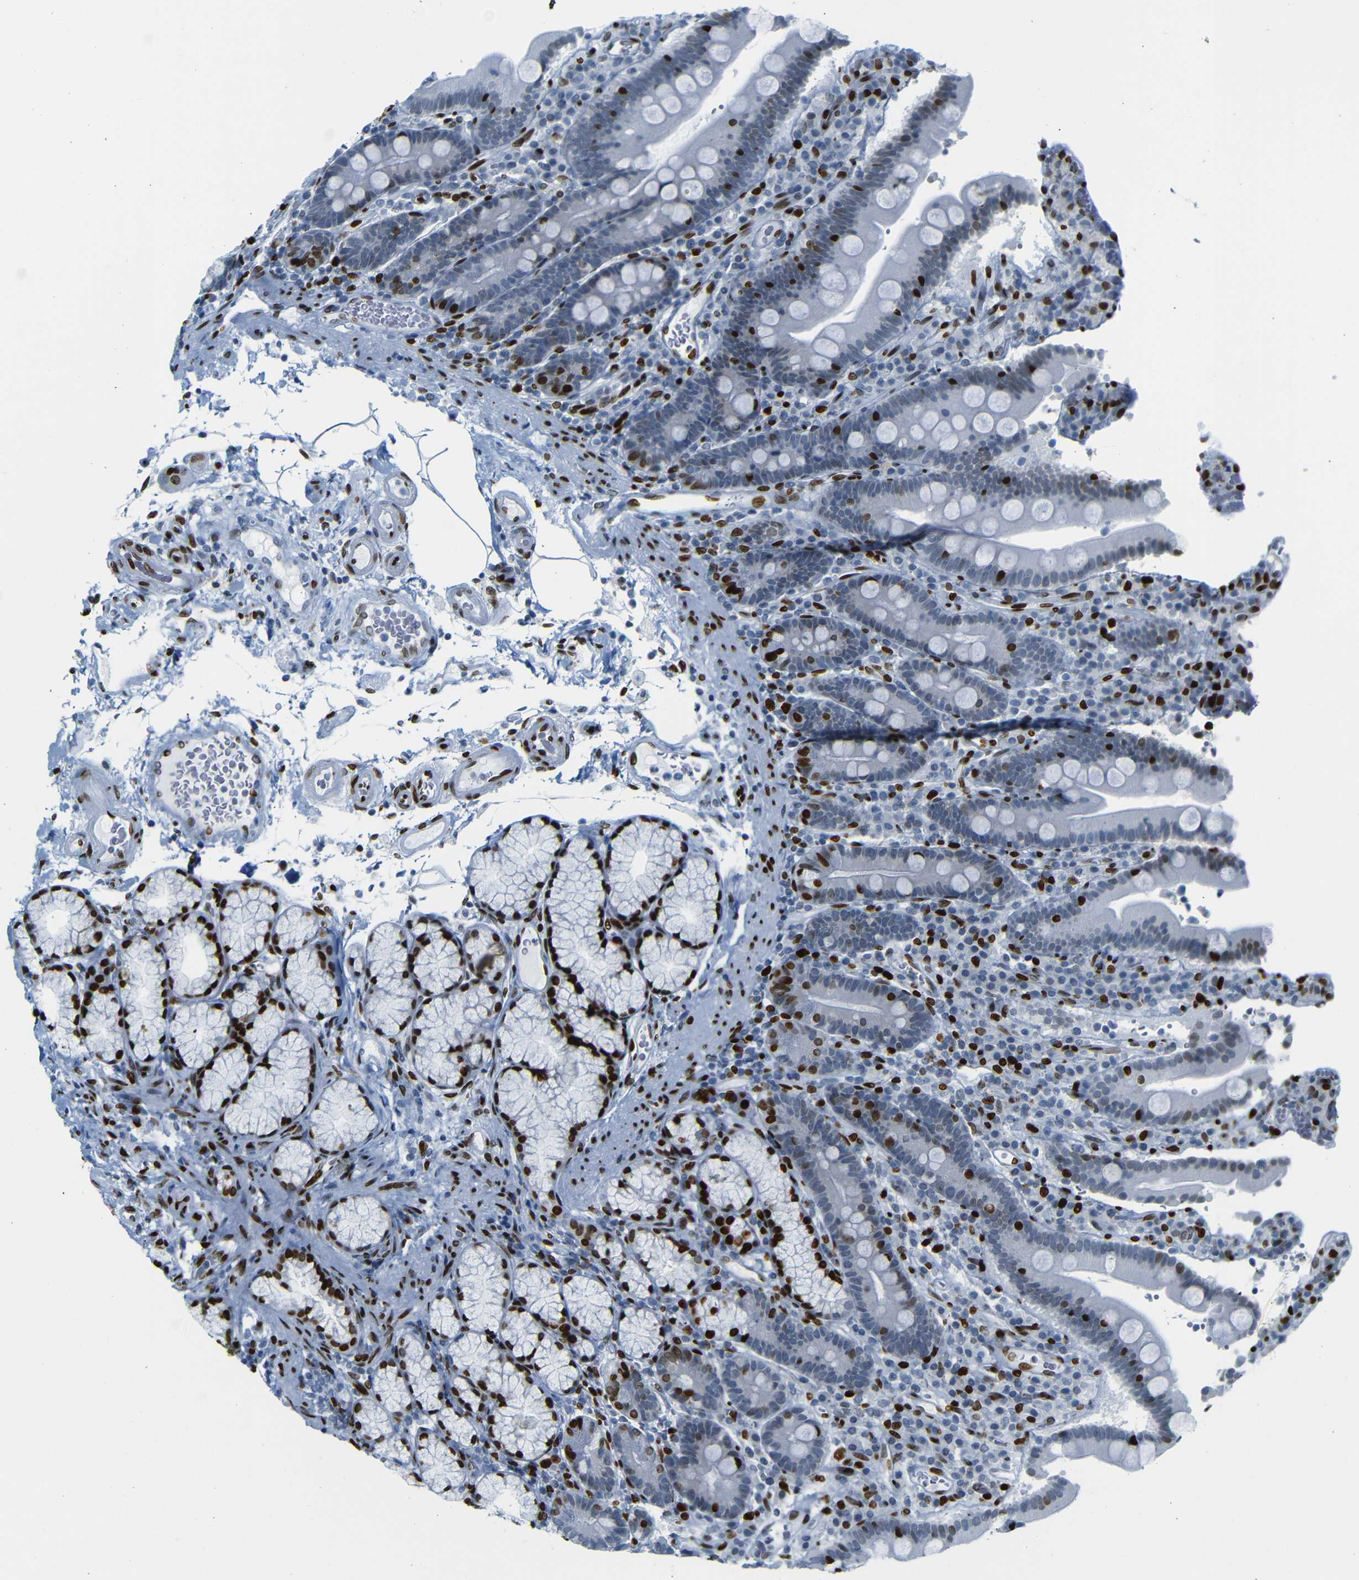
{"staining": {"intensity": "strong", "quantity": "25%-75%", "location": "nuclear"}, "tissue": "duodenum", "cell_type": "Glandular cells", "image_type": "normal", "snomed": [{"axis": "morphology", "description": "Normal tissue, NOS"}, {"axis": "topography", "description": "Small intestine, NOS"}], "caption": "Immunohistochemistry (IHC) image of normal duodenum: human duodenum stained using immunohistochemistry (IHC) reveals high levels of strong protein expression localized specifically in the nuclear of glandular cells, appearing as a nuclear brown color.", "gene": "NPIPB15", "patient": {"sex": "female", "age": 71}}